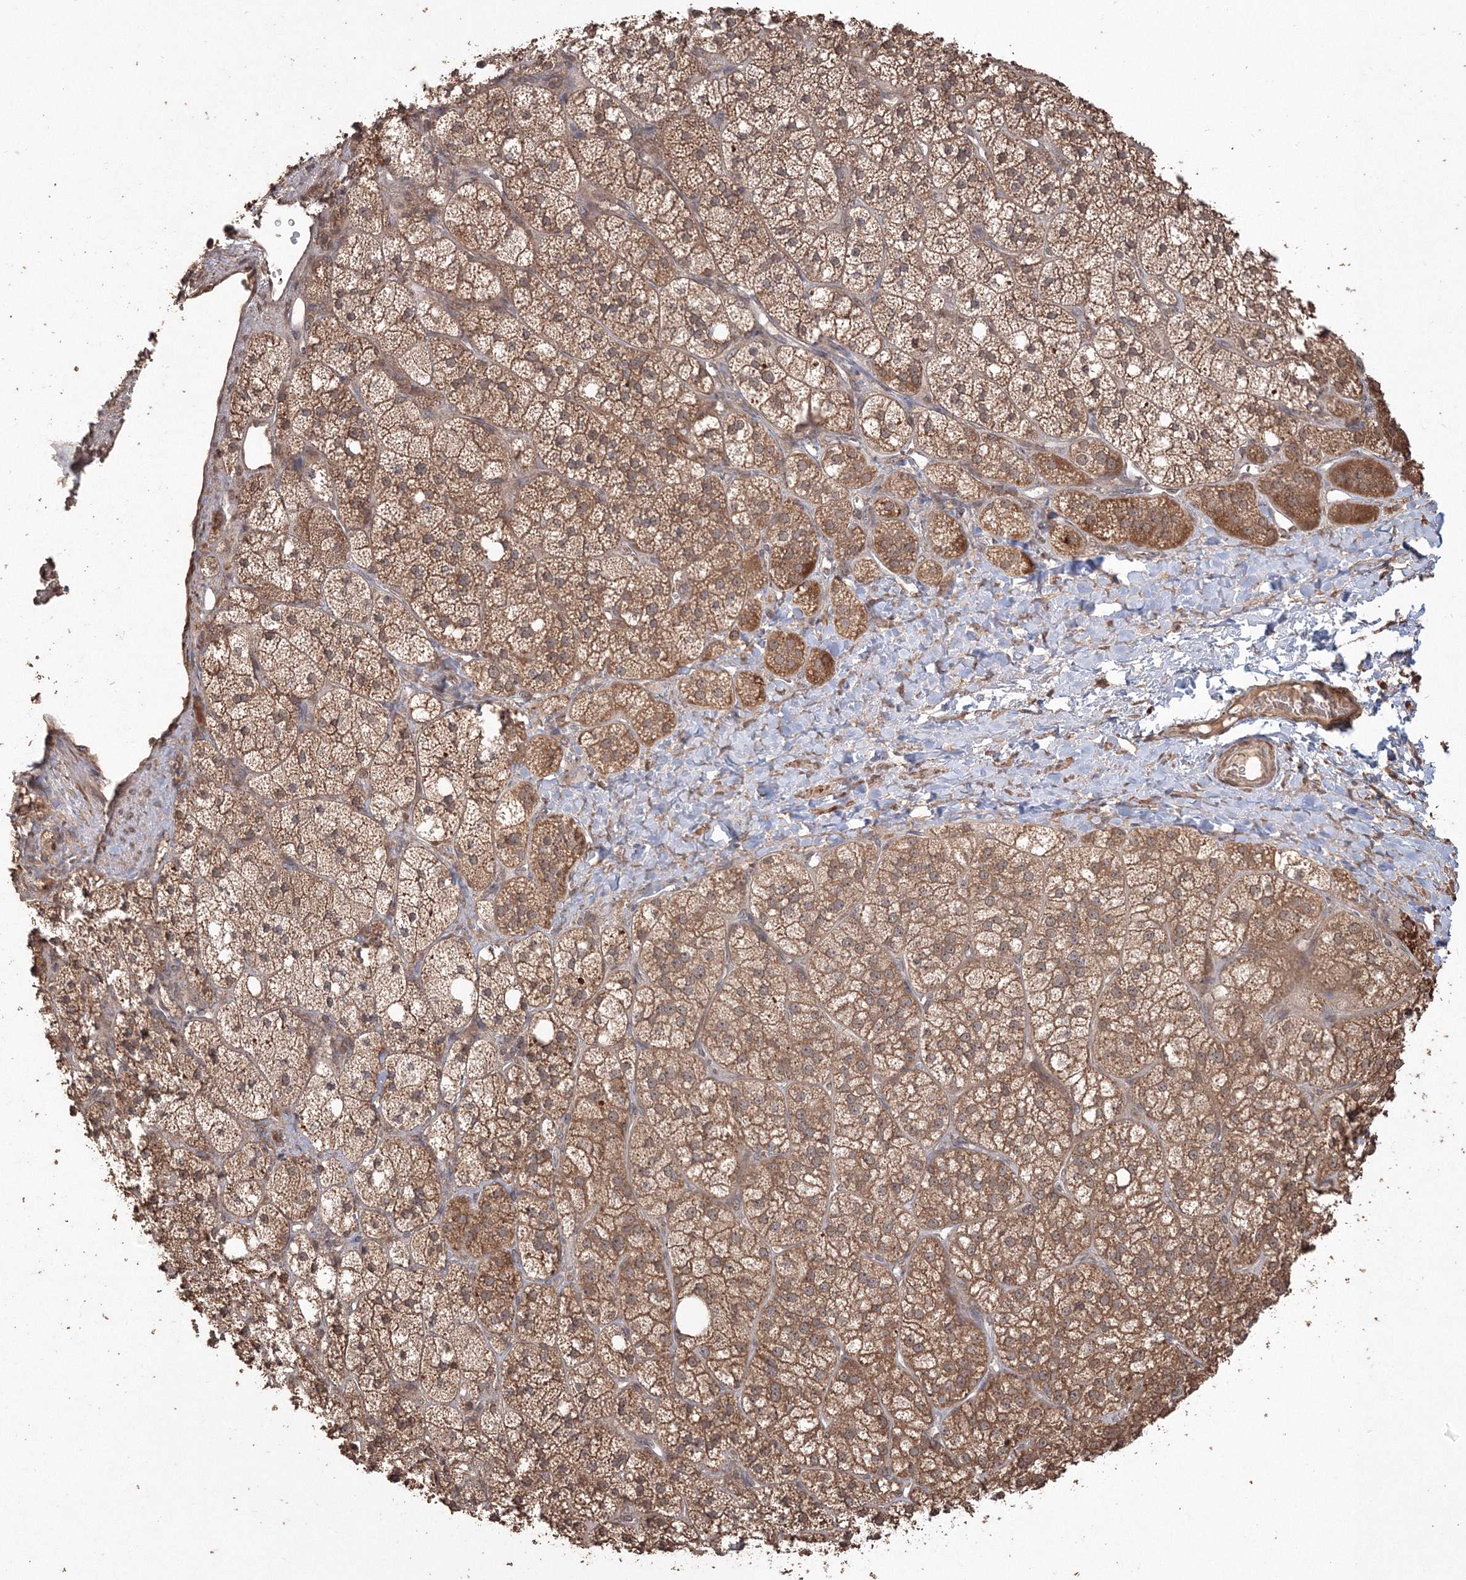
{"staining": {"intensity": "moderate", "quantity": ">75%", "location": "cytoplasmic/membranous"}, "tissue": "adrenal gland", "cell_type": "Glandular cells", "image_type": "normal", "snomed": [{"axis": "morphology", "description": "Normal tissue, NOS"}, {"axis": "topography", "description": "Adrenal gland"}], "caption": "Immunohistochemical staining of benign human adrenal gland reveals medium levels of moderate cytoplasmic/membranous expression in approximately >75% of glandular cells. (brown staining indicates protein expression, while blue staining denotes nuclei).", "gene": "CCDC122", "patient": {"sex": "male", "age": 61}}